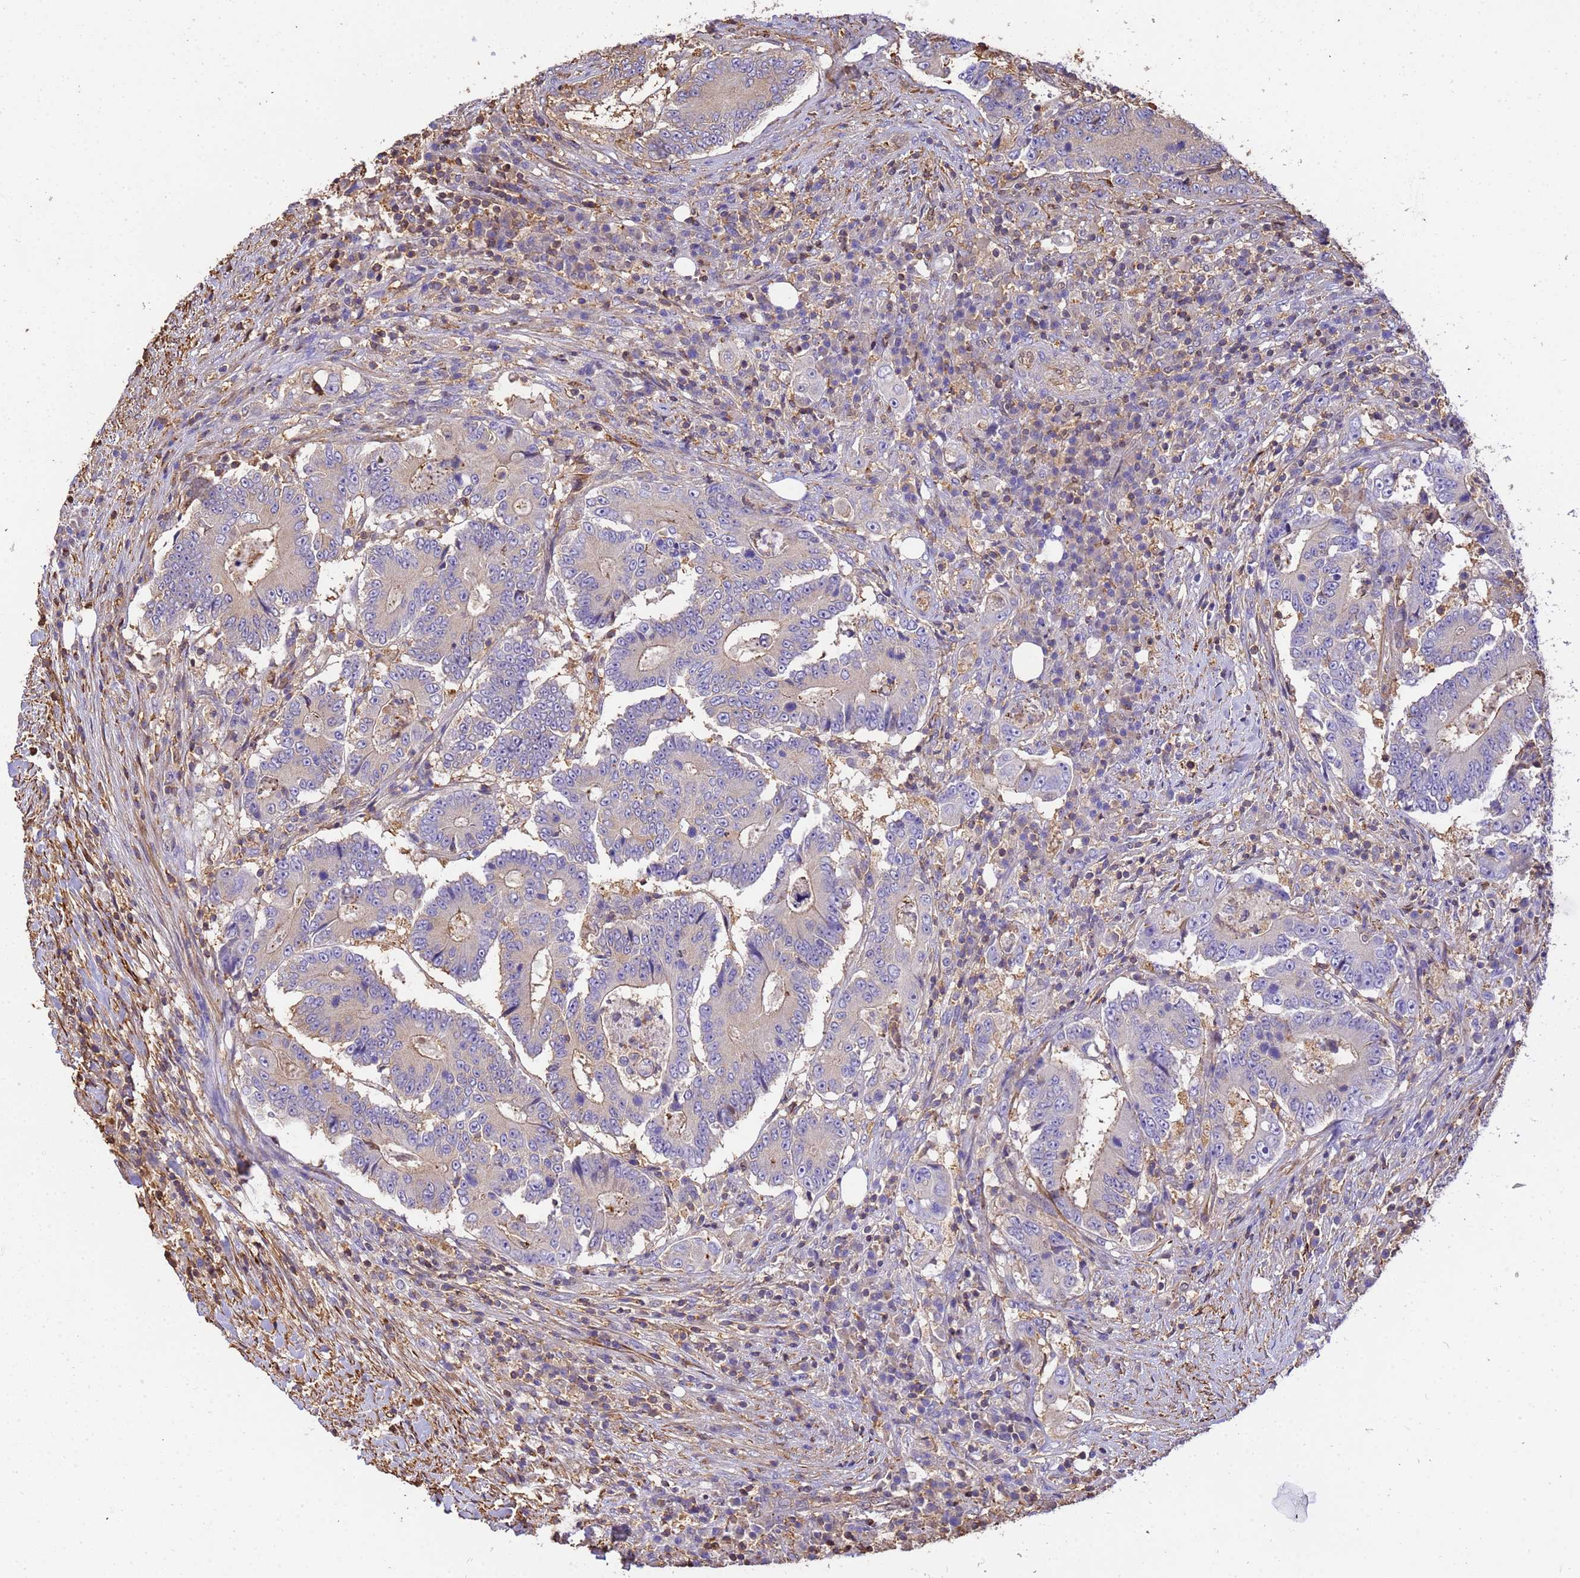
{"staining": {"intensity": "weak", "quantity": "25%-75%", "location": "cytoplasmic/membranous"}, "tissue": "colorectal cancer", "cell_type": "Tumor cells", "image_type": "cancer", "snomed": [{"axis": "morphology", "description": "Adenocarcinoma, NOS"}, {"axis": "topography", "description": "Colon"}], "caption": "Colorectal cancer was stained to show a protein in brown. There is low levels of weak cytoplasmic/membranous positivity in approximately 25%-75% of tumor cells.", "gene": "WDR64", "patient": {"sex": "male", "age": 83}}